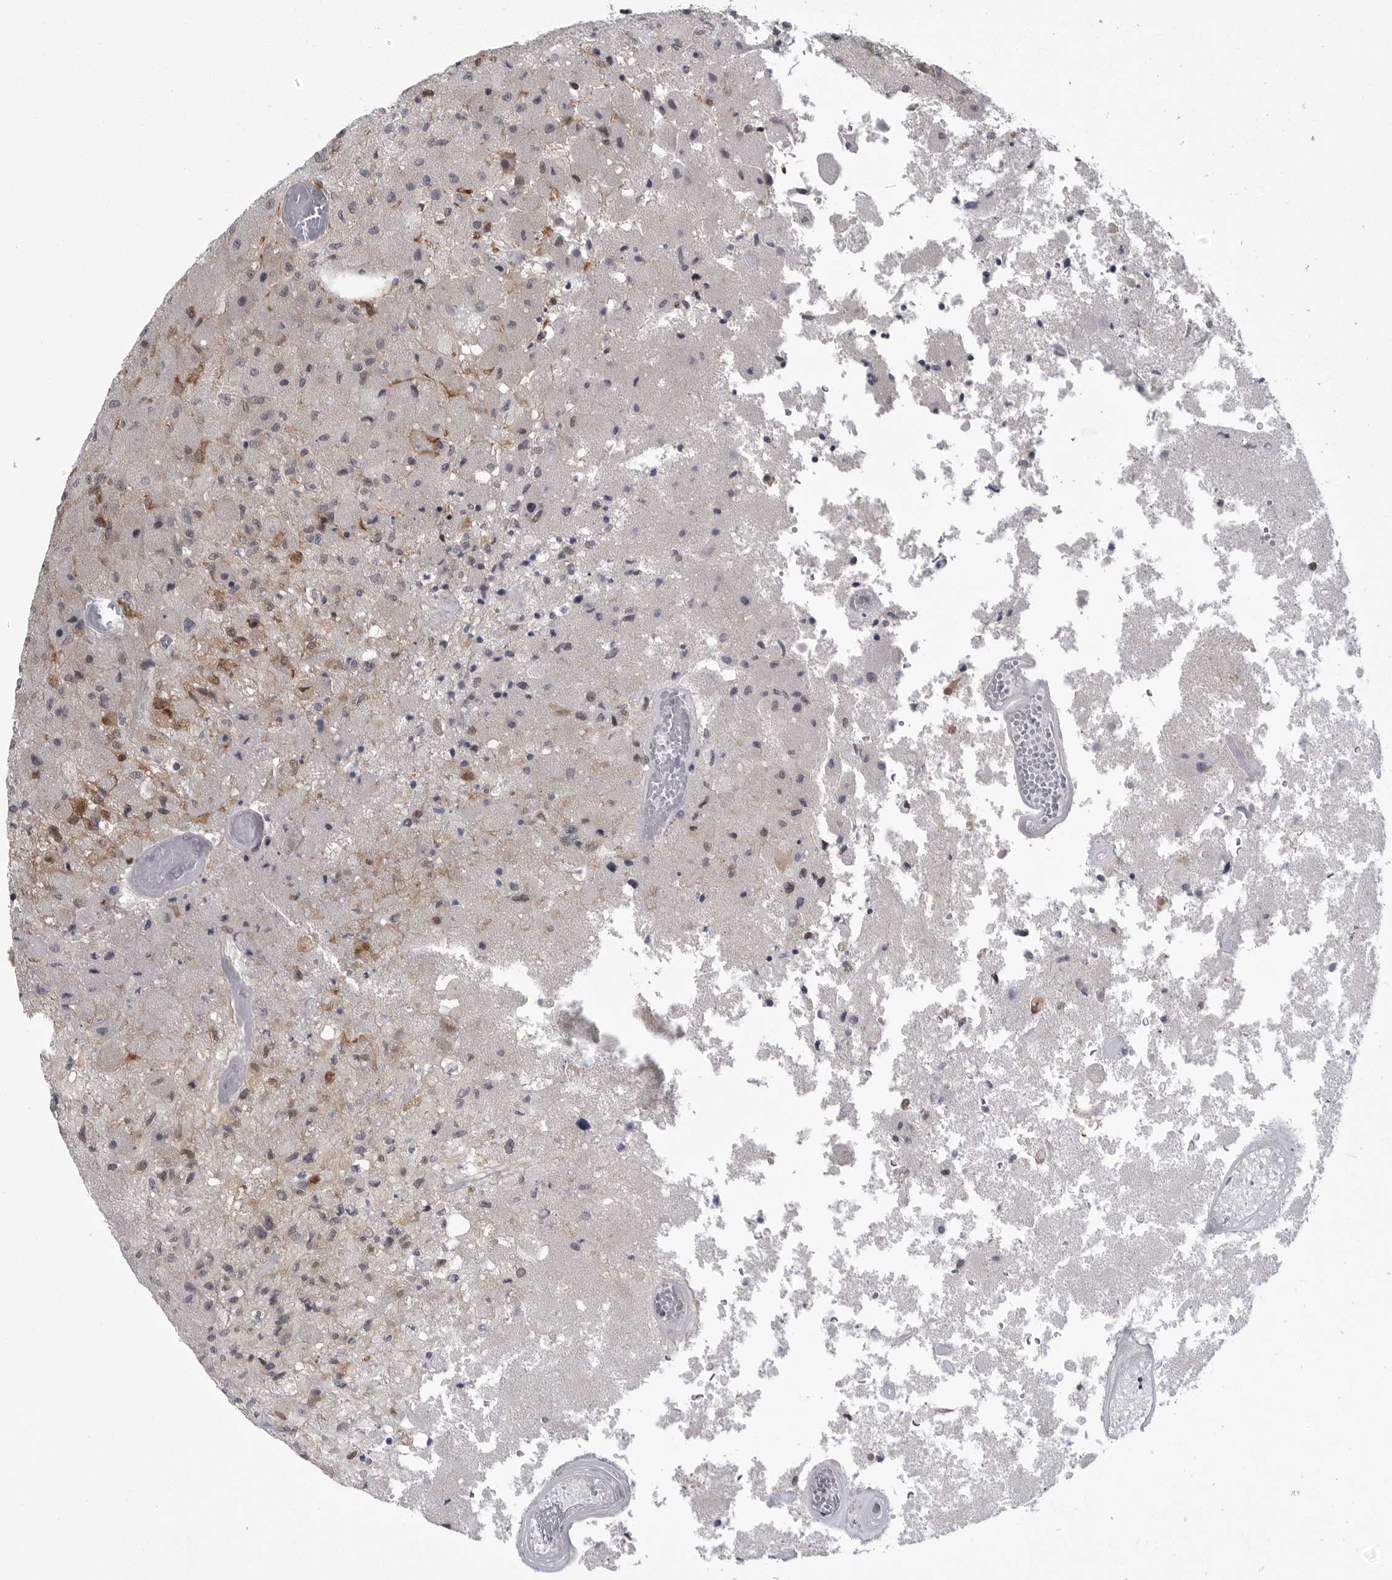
{"staining": {"intensity": "negative", "quantity": "none", "location": "none"}, "tissue": "glioma", "cell_type": "Tumor cells", "image_type": "cancer", "snomed": [{"axis": "morphology", "description": "Normal tissue, NOS"}, {"axis": "morphology", "description": "Glioma, malignant, High grade"}, {"axis": "topography", "description": "Cerebral cortex"}], "caption": "The IHC image has no significant positivity in tumor cells of malignant glioma (high-grade) tissue. (DAB IHC with hematoxylin counter stain).", "gene": "CACYBP", "patient": {"sex": "male", "age": 77}}